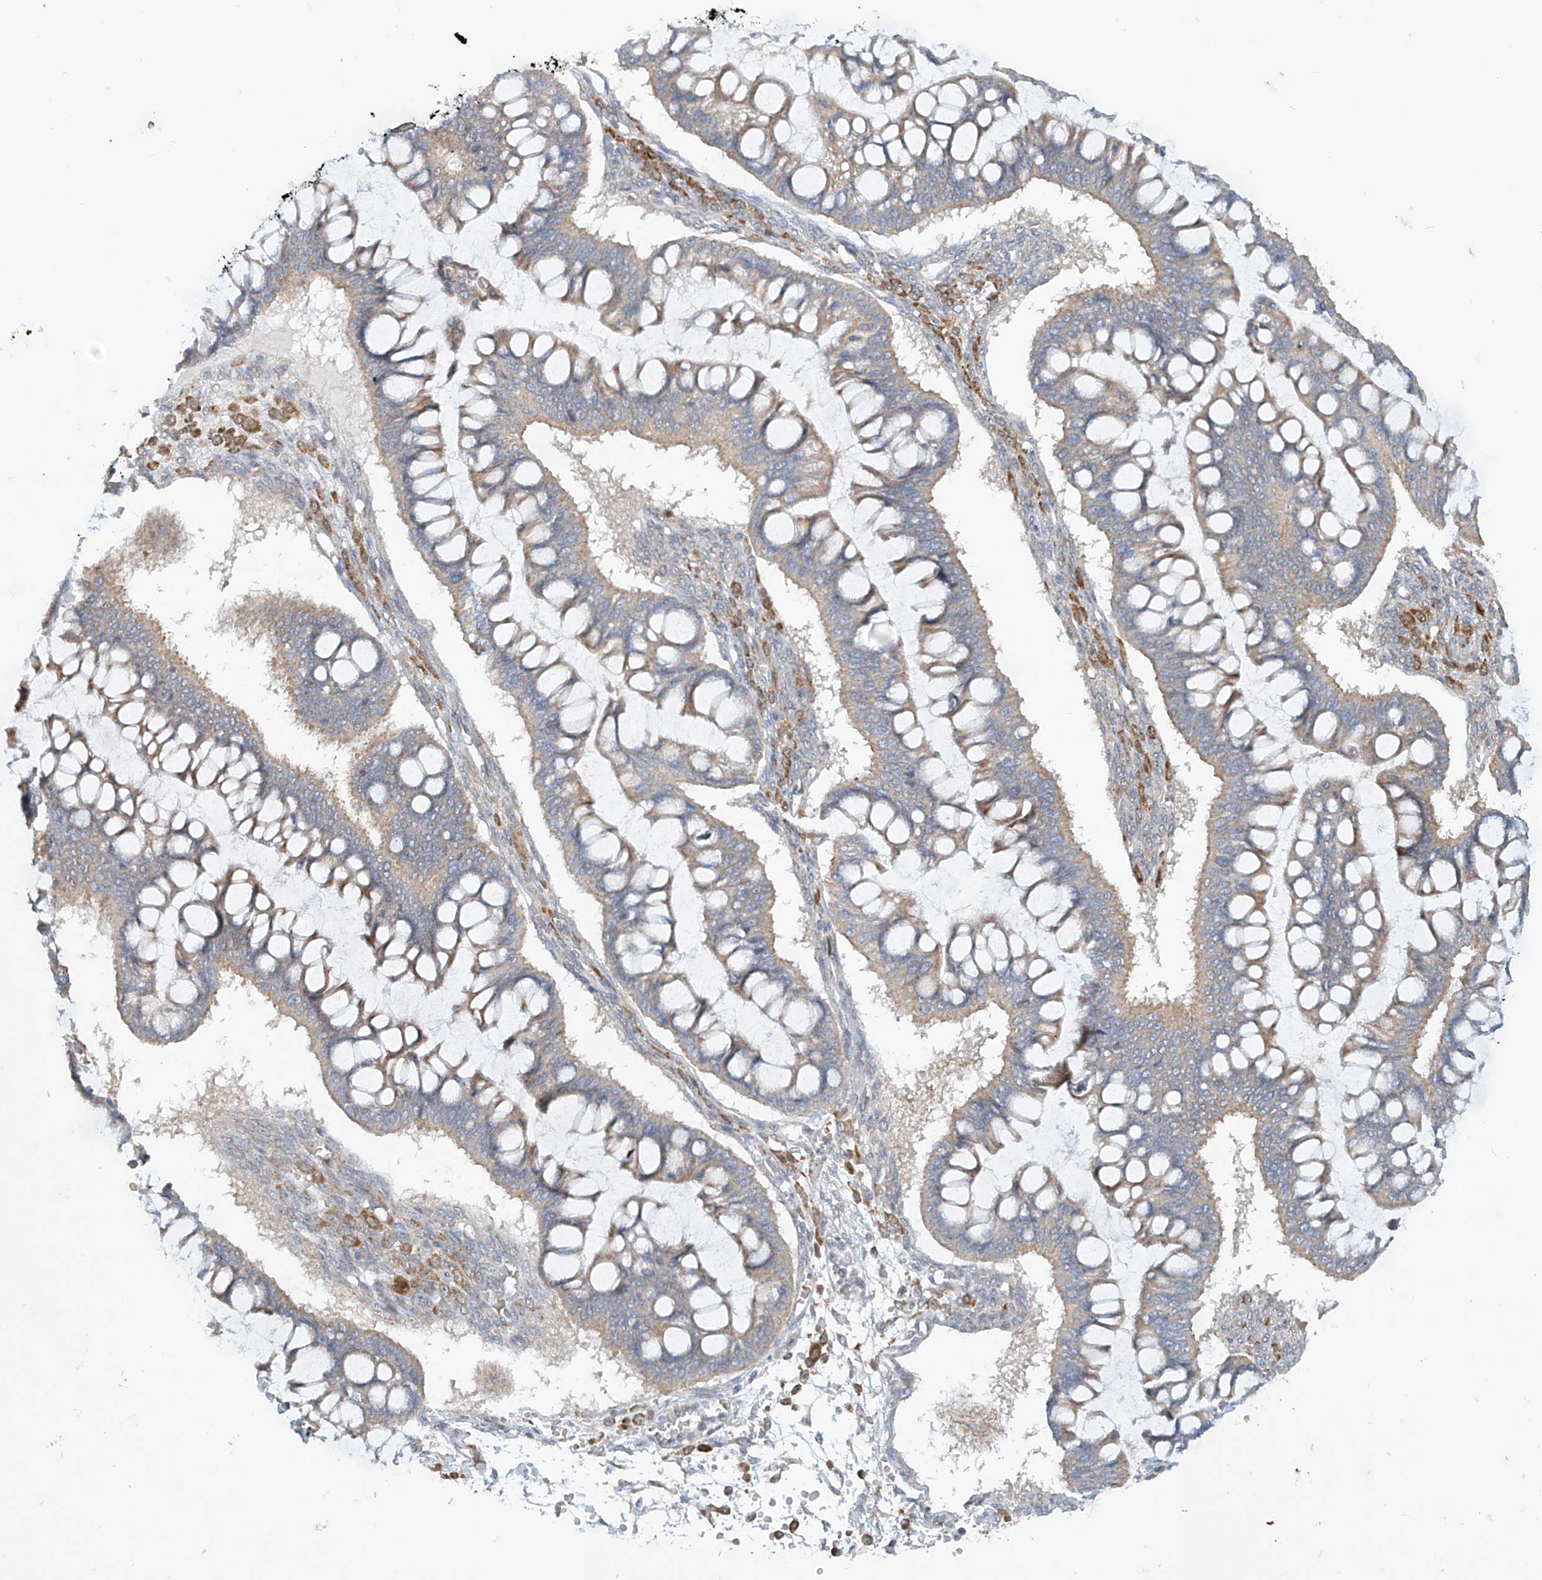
{"staining": {"intensity": "weak", "quantity": "25%-75%", "location": "cytoplasmic/membranous"}, "tissue": "ovarian cancer", "cell_type": "Tumor cells", "image_type": "cancer", "snomed": [{"axis": "morphology", "description": "Cystadenocarcinoma, mucinous, NOS"}, {"axis": "topography", "description": "Ovary"}], "caption": "Immunohistochemical staining of ovarian mucinous cystadenocarcinoma demonstrates low levels of weak cytoplasmic/membranous protein expression in about 25%-75% of tumor cells.", "gene": "MTUS2", "patient": {"sex": "female", "age": 73}}